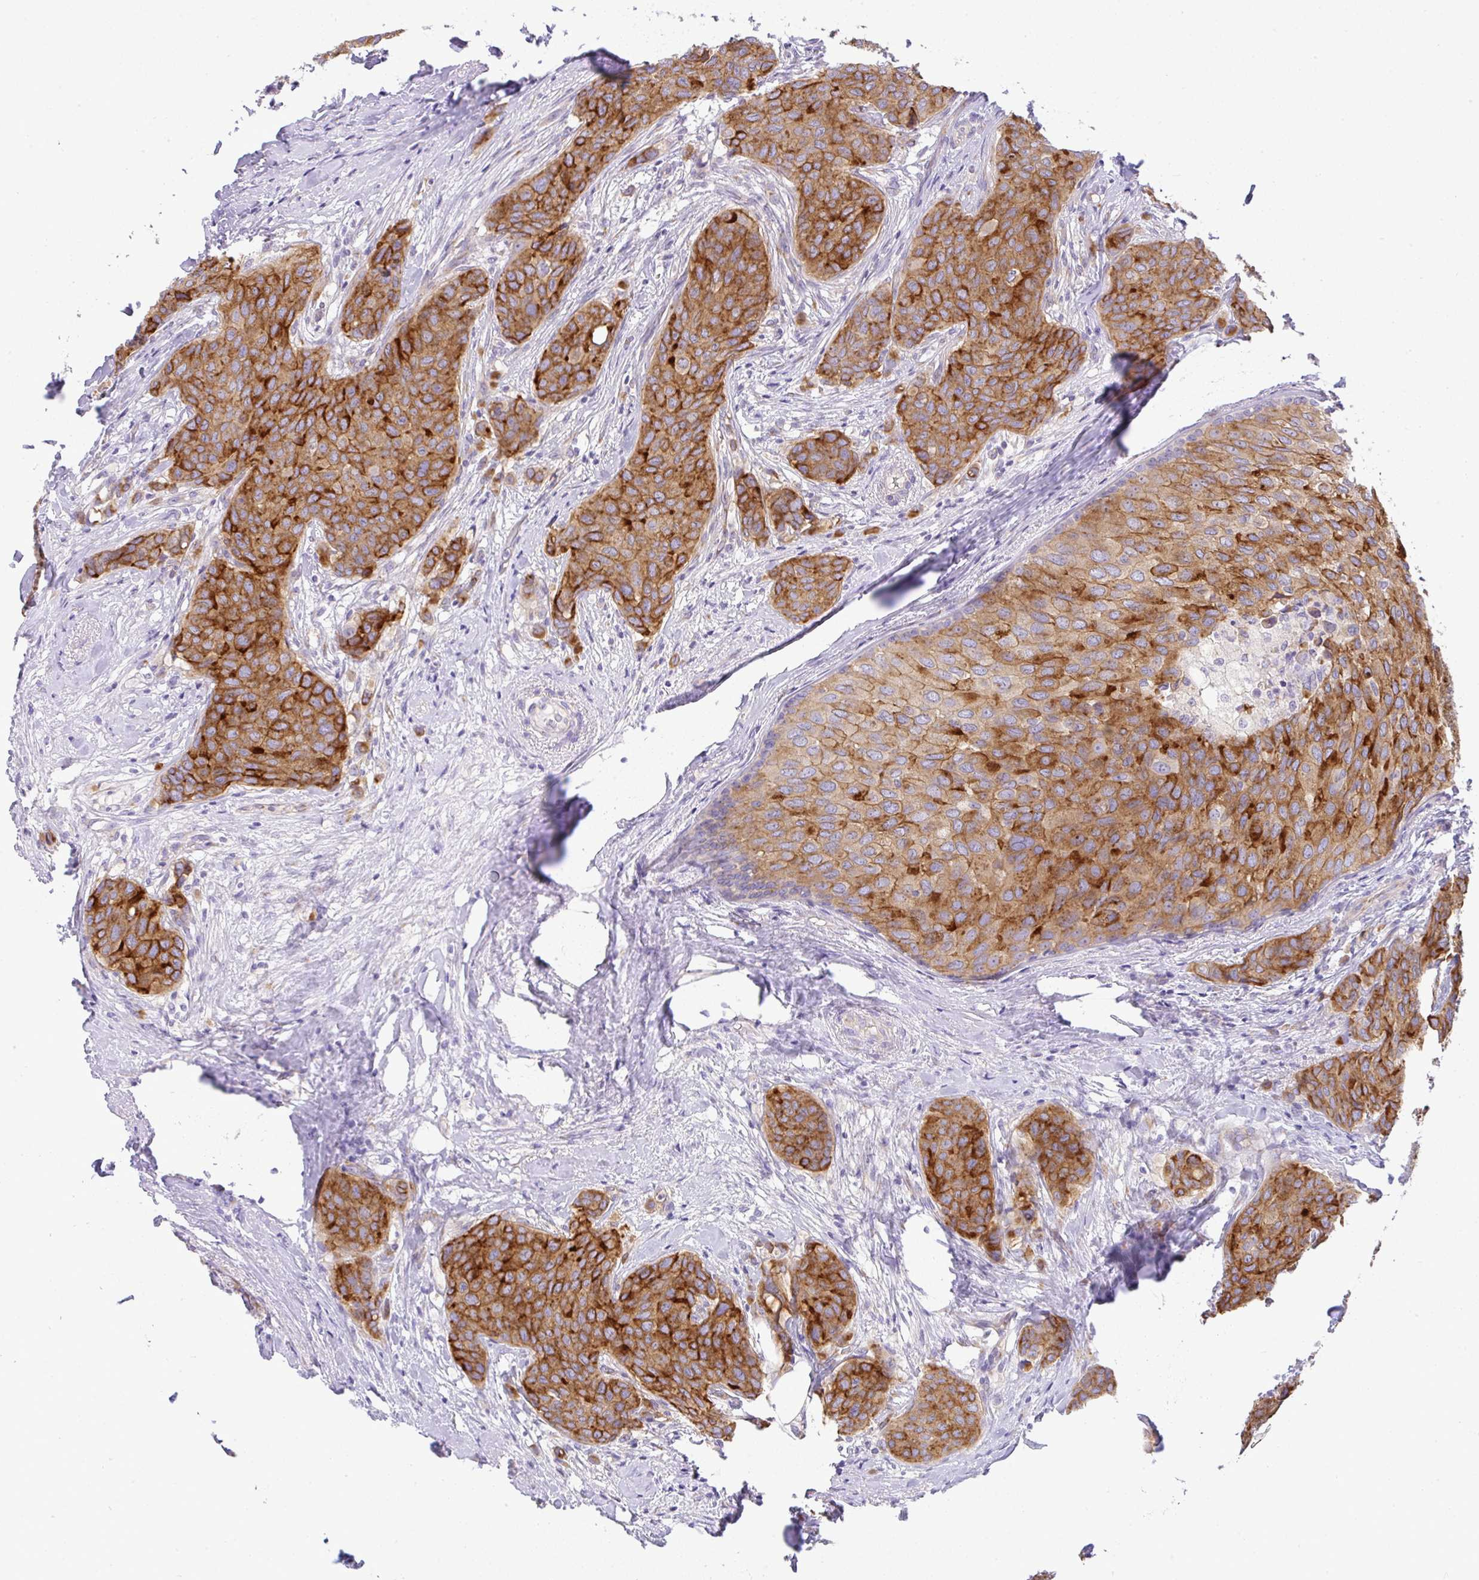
{"staining": {"intensity": "strong", "quantity": ">75%", "location": "cytoplasmic/membranous"}, "tissue": "breast cancer", "cell_type": "Tumor cells", "image_type": "cancer", "snomed": [{"axis": "morphology", "description": "Duct carcinoma"}, {"axis": "topography", "description": "Breast"}], "caption": "Protein analysis of breast cancer tissue displays strong cytoplasmic/membranous positivity in approximately >75% of tumor cells. Nuclei are stained in blue.", "gene": "FAM177A1", "patient": {"sex": "female", "age": 47}}